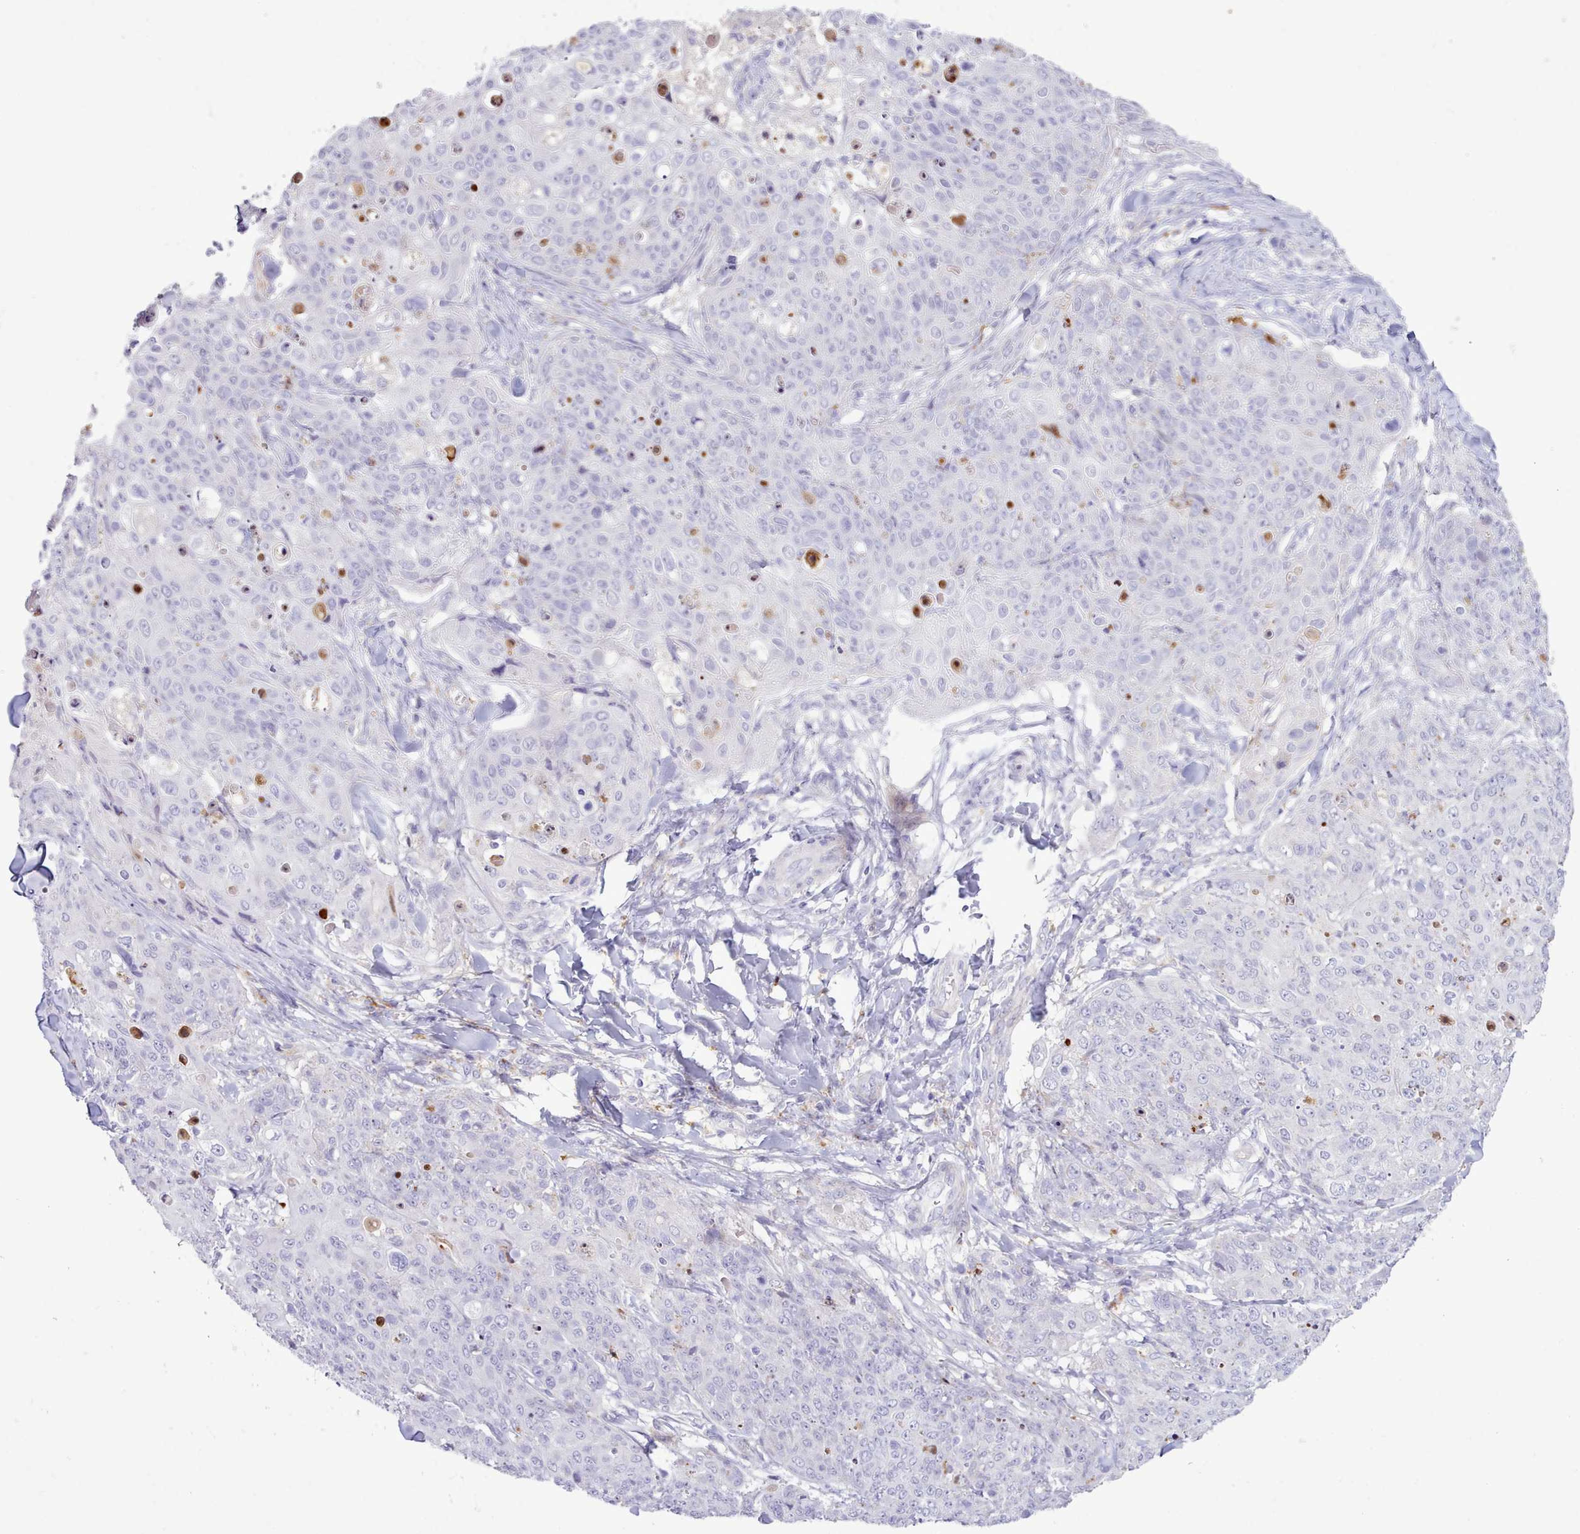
{"staining": {"intensity": "negative", "quantity": "none", "location": "none"}, "tissue": "skin cancer", "cell_type": "Tumor cells", "image_type": "cancer", "snomed": [{"axis": "morphology", "description": "Squamous cell carcinoma, NOS"}, {"axis": "topography", "description": "Skin"}, {"axis": "topography", "description": "Vulva"}], "caption": "This is an IHC image of squamous cell carcinoma (skin). There is no staining in tumor cells.", "gene": "SRD5A1", "patient": {"sex": "female", "age": 85}}